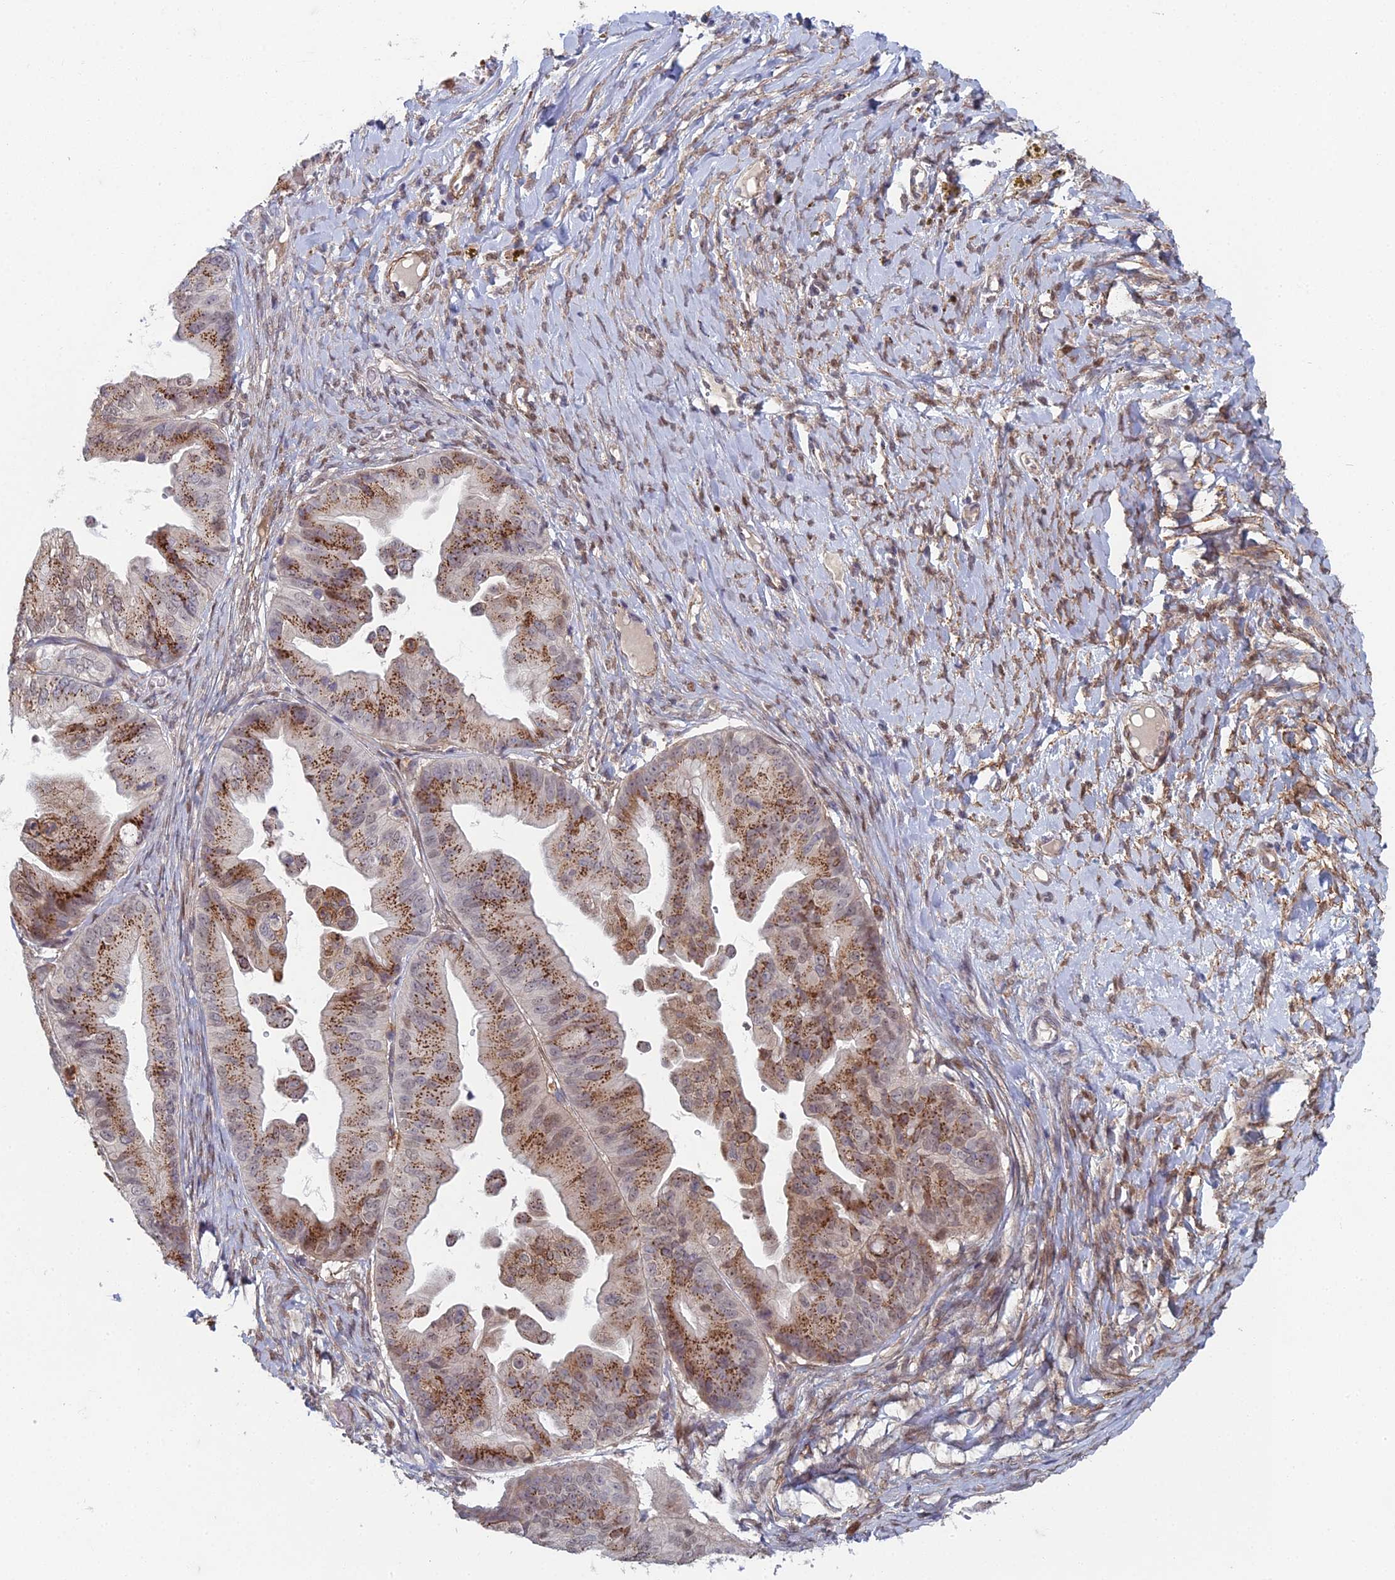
{"staining": {"intensity": "moderate", "quantity": ">75%", "location": "cytoplasmic/membranous"}, "tissue": "ovarian cancer", "cell_type": "Tumor cells", "image_type": "cancer", "snomed": [{"axis": "morphology", "description": "Cystadenocarcinoma, mucinous, NOS"}, {"axis": "topography", "description": "Ovary"}], "caption": "Immunohistochemistry (IHC) (DAB) staining of human ovarian cancer (mucinous cystadenocarcinoma) displays moderate cytoplasmic/membranous protein positivity in about >75% of tumor cells.", "gene": "ZNF626", "patient": {"sex": "female", "age": 61}}